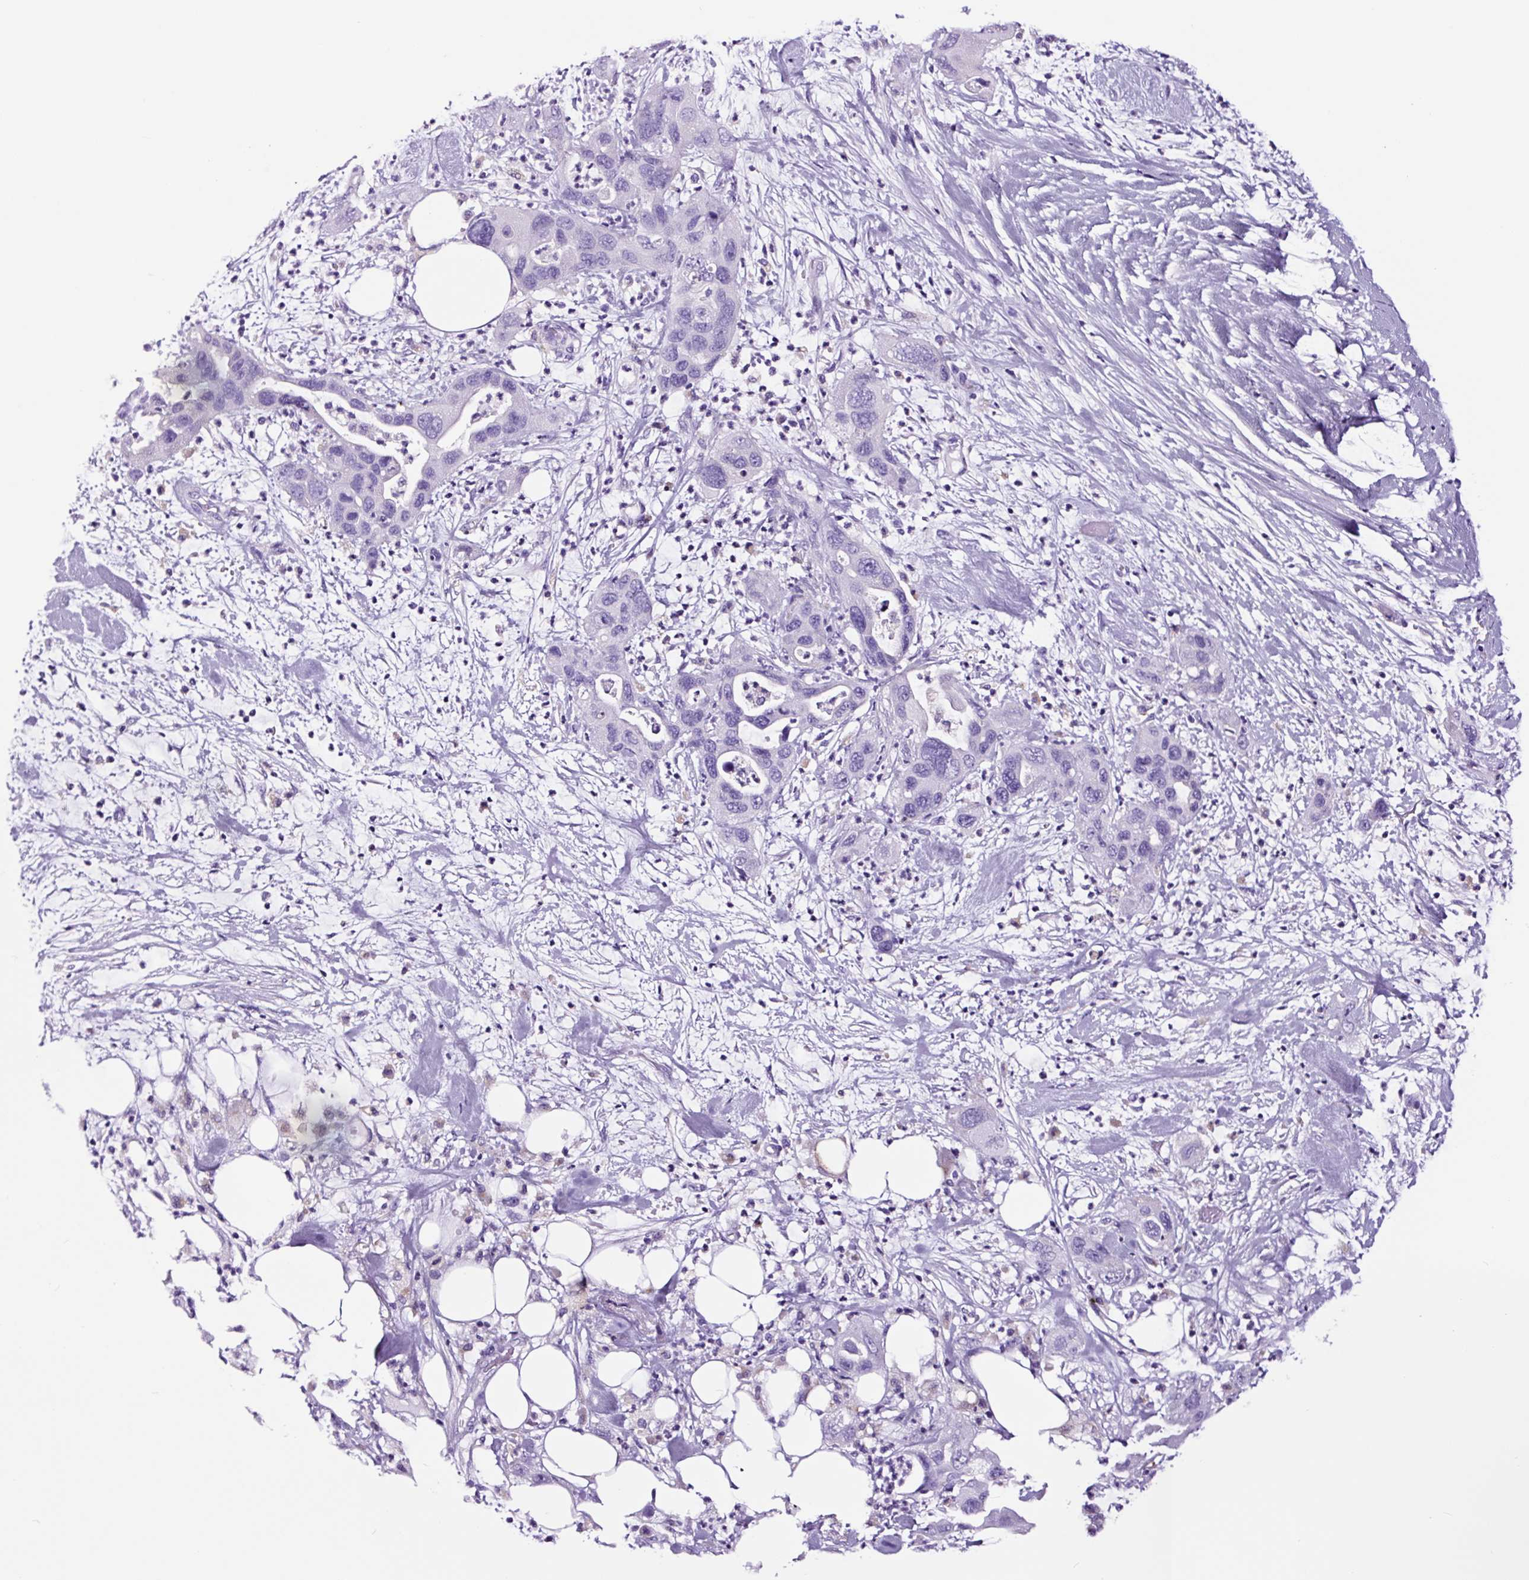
{"staining": {"intensity": "negative", "quantity": "none", "location": "none"}, "tissue": "pancreatic cancer", "cell_type": "Tumor cells", "image_type": "cancer", "snomed": [{"axis": "morphology", "description": "Adenocarcinoma, NOS"}, {"axis": "topography", "description": "Pancreas"}], "caption": "This is an IHC image of human adenocarcinoma (pancreatic). There is no staining in tumor cells.", "gene": "FBXL7", "patient": {"sex": "female", "age": 71}}